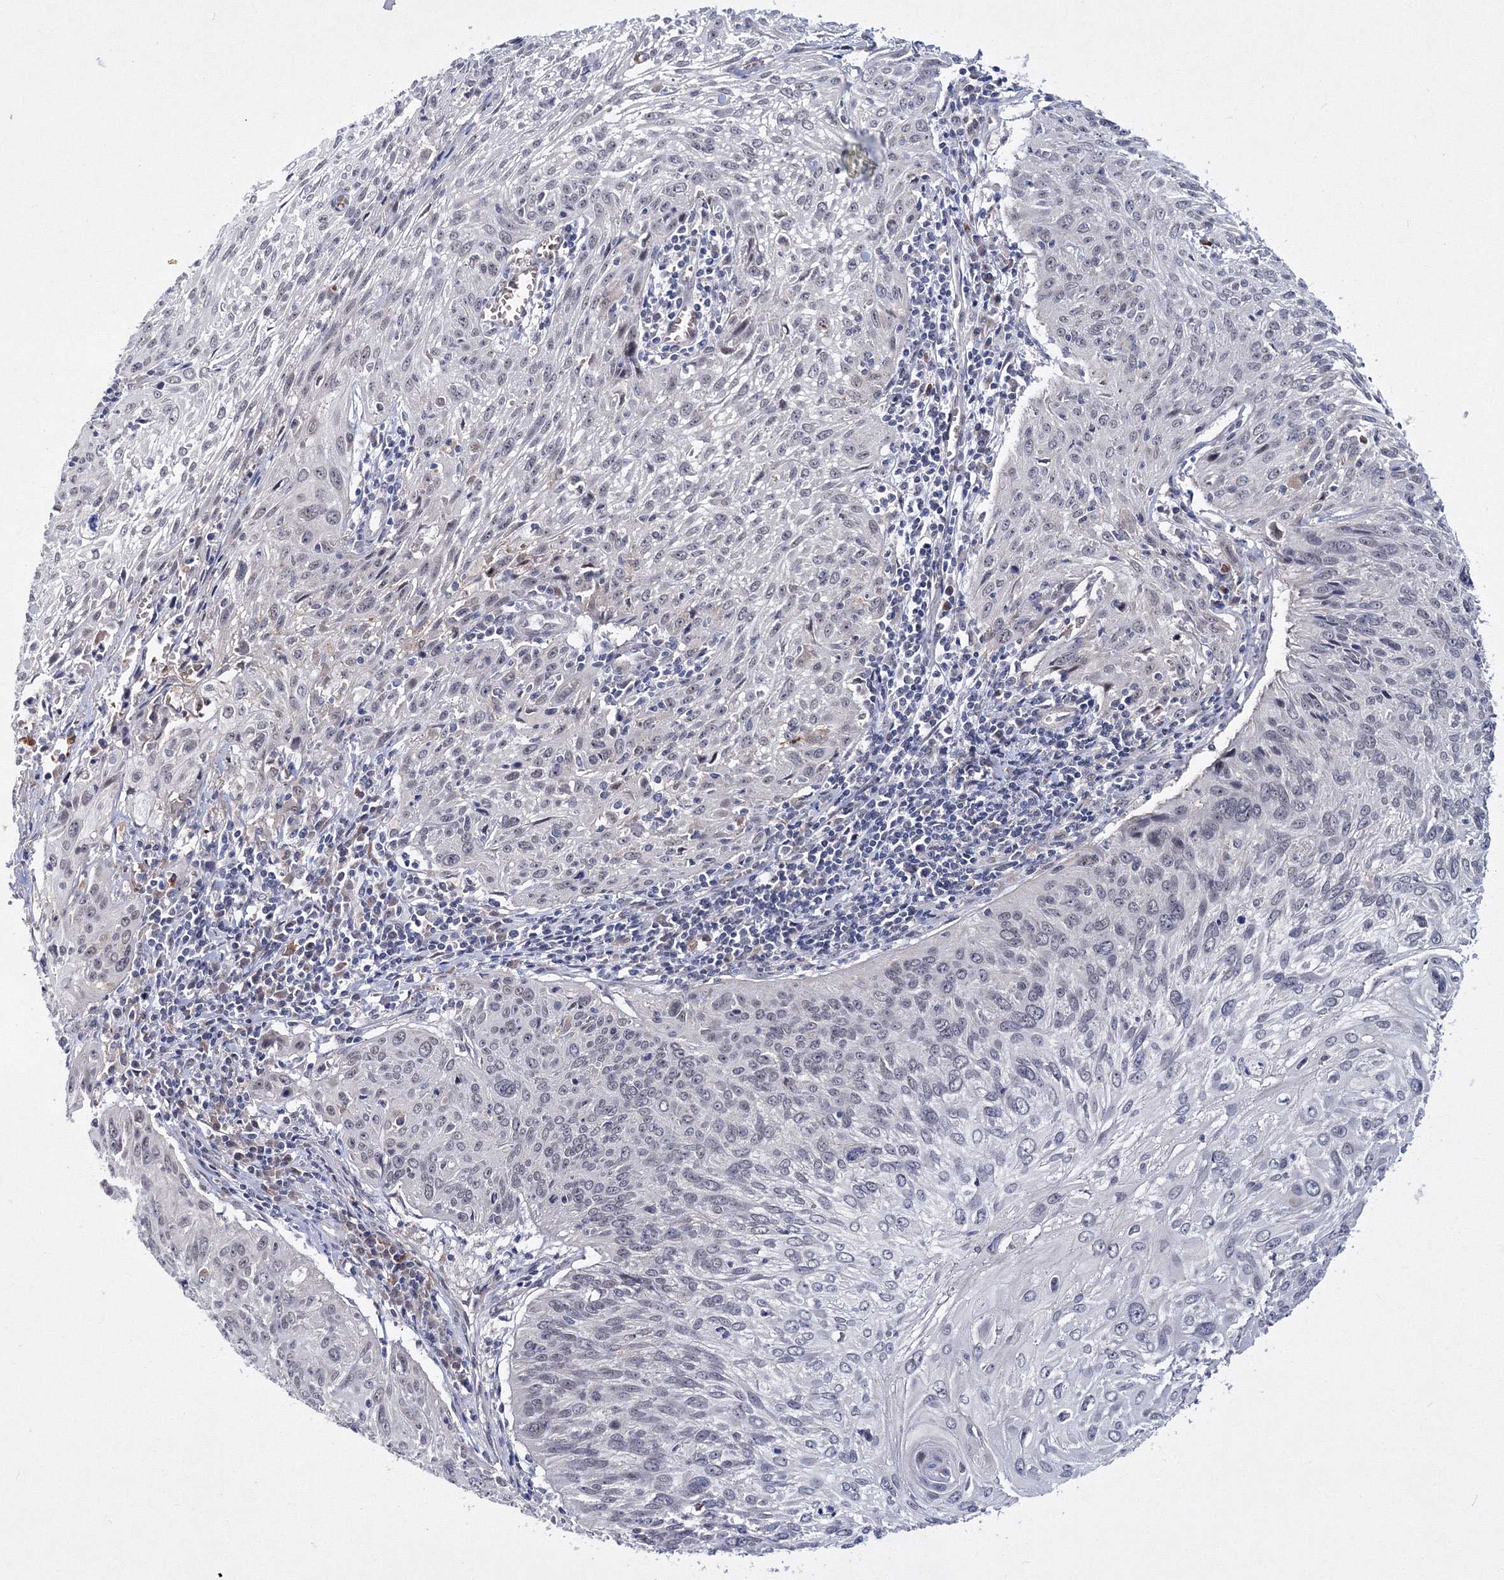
{"staining": {"intensity": "negative", "quantity": "none", "location": "none"}, "tissue": "cervical cancer", "cell_type": "Tumor cells", "image_type": "cancer", "snomed": [{"axis": "morphology", "description": "Squamous cell carcinoma, NOS"}, {"axis": "topography", "description": "Cervix"}], "caption": "Protein analysis of cervical squamous cell carcinoma exhibits no significant expression in tumor cells.", "gene": "C11orf52", "patient": {"sex": "female", "age": 51}}